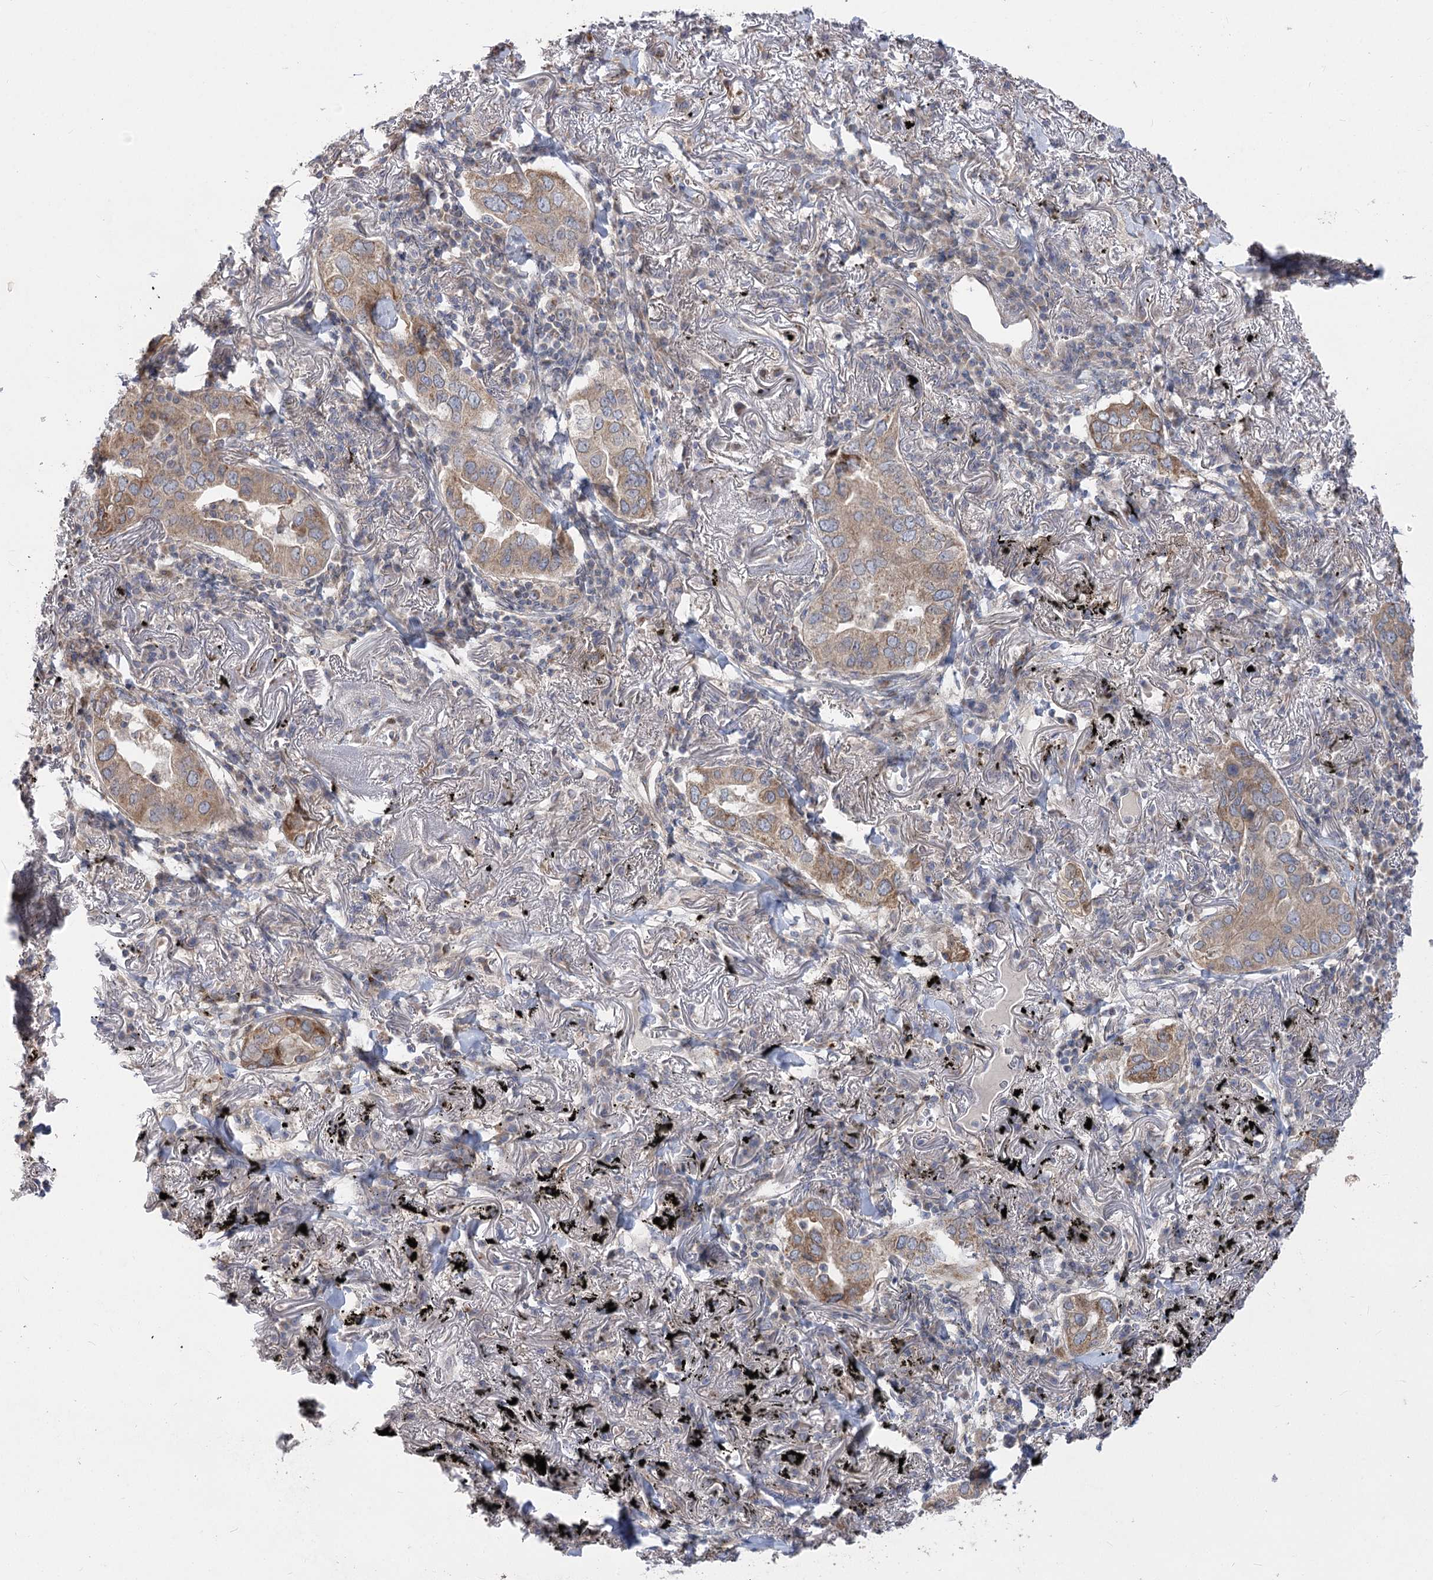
{"staining": {"intensity": "moderate", "quantity": ">75%", "location": "cytoplasmic/membranous"}, "tissue": "lung cancer", "cell_type": "Tumor cells", "image_type": "cancer", "snomed": [{"axis": "morphology", "description": "Adenocarcinoma, NOS"}, {"axis": "topography", "description": "Lung"}], "caption": "High-power microscopy captured an IHC histopathology image of adenocarcinoma (lung), revealing moderate cytoplasmic/membranous positivity in approximately >75% of tumor cells.", "gene": "SH3BP5L", "patient": {"sex": "male", "age": 65}}